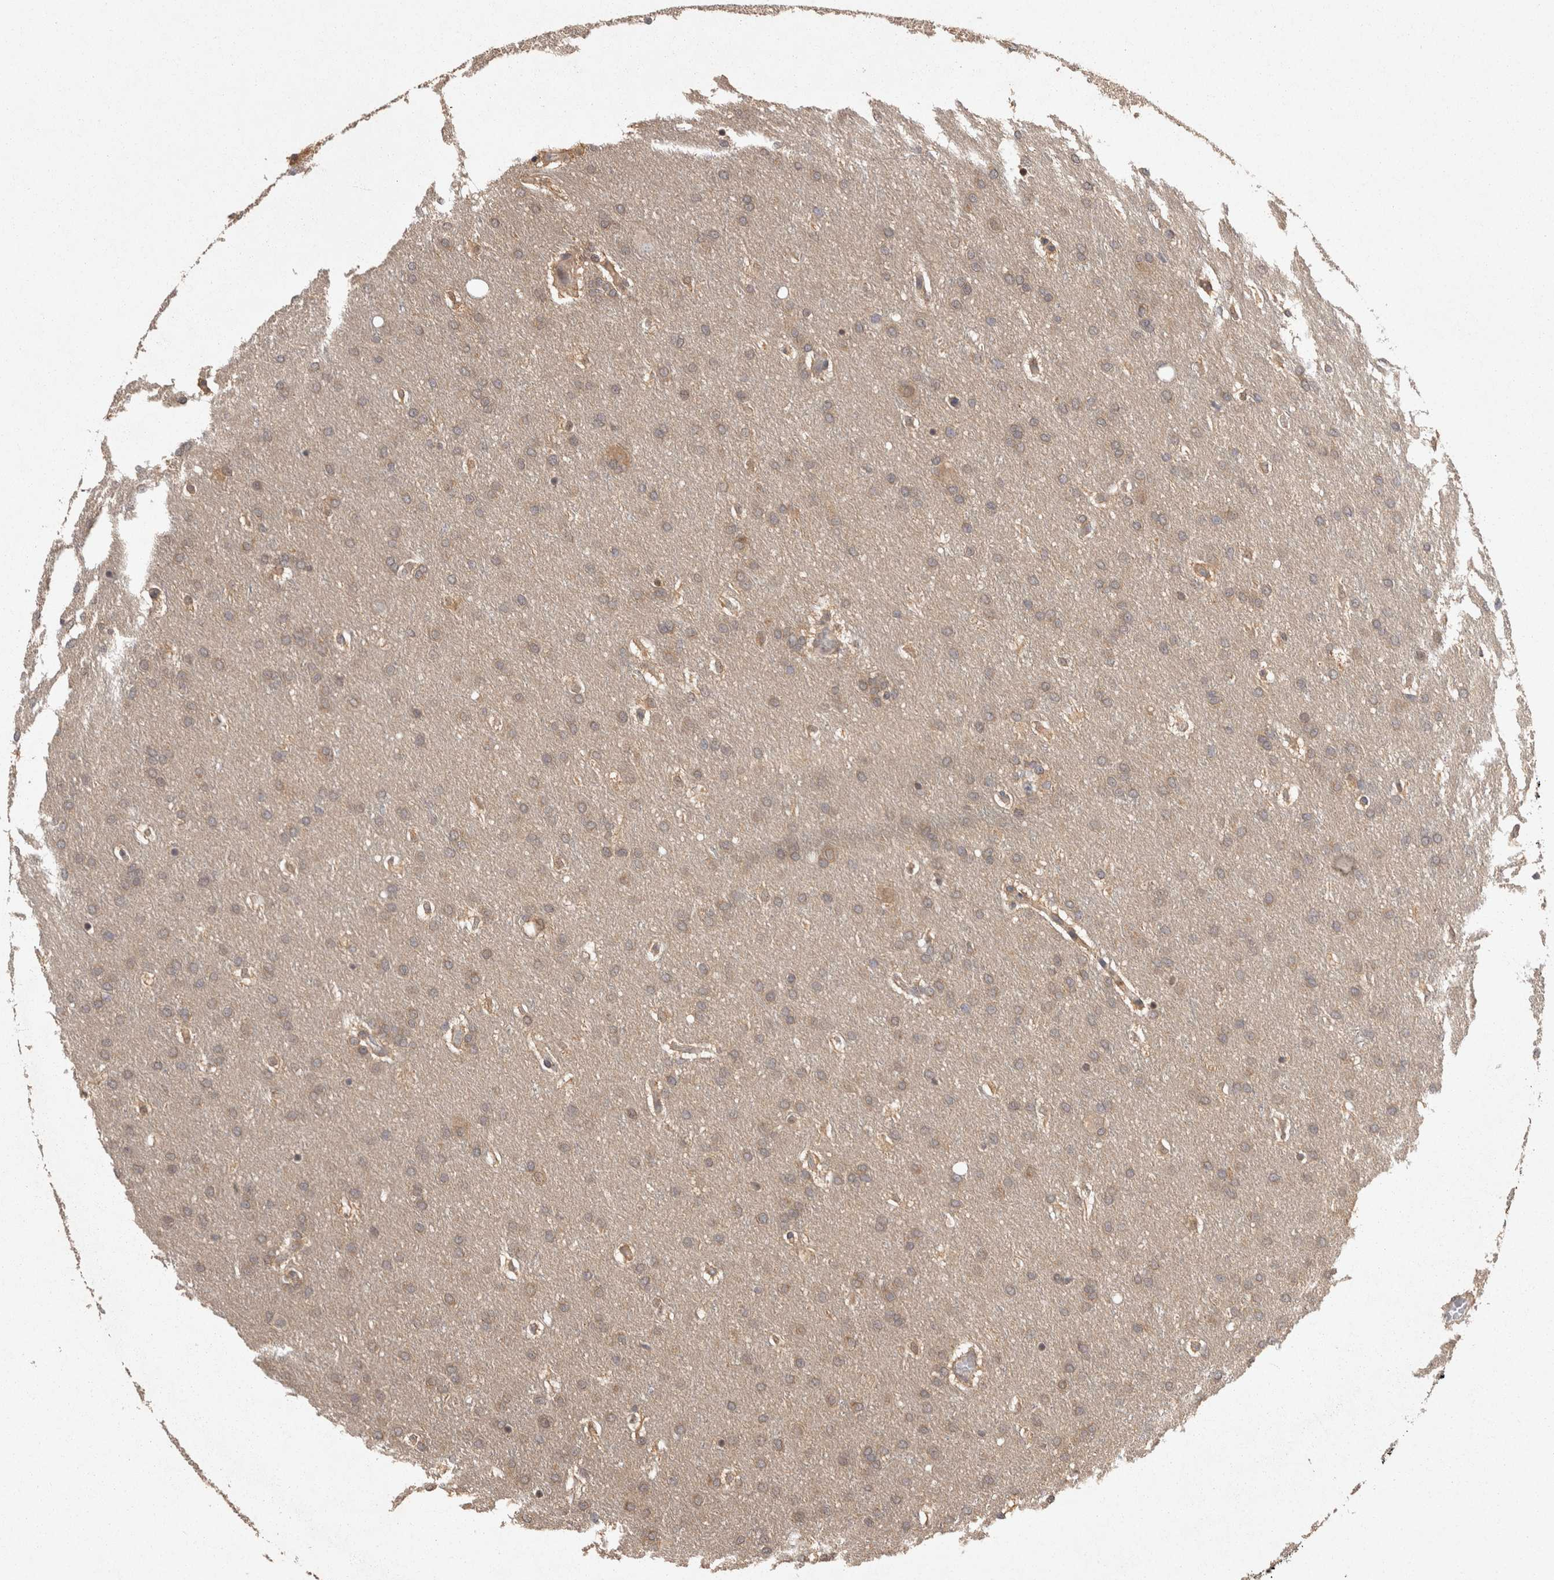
{"staining": {"intensity": "weak", "quantity": "25%-75%", "location": "cytoplasmic/membranous"}, "tissue": "glioma", "cell_type": "Tumor cells", "image_type": "cancer", "snomed": [{"axis": "morphology", "description": "Glioma, malignant, Low grade"}, {"axis": "topography", "description": "Brain"}], "caption": "Immunohistochemical staining of human glioma displays low levels of weak cytoplasmic/membranous protein expression in approximately 25%-75% of tumor cells. The staining was performed using DAB (3,3'-diaminobenzidine) to visualize the protein expression in brown, while the nuclei were stained in blue with hematoxylin (Magnification: 20x).", "gene": "ACAT2", "patient": {"sex": "female", "age": 37}}